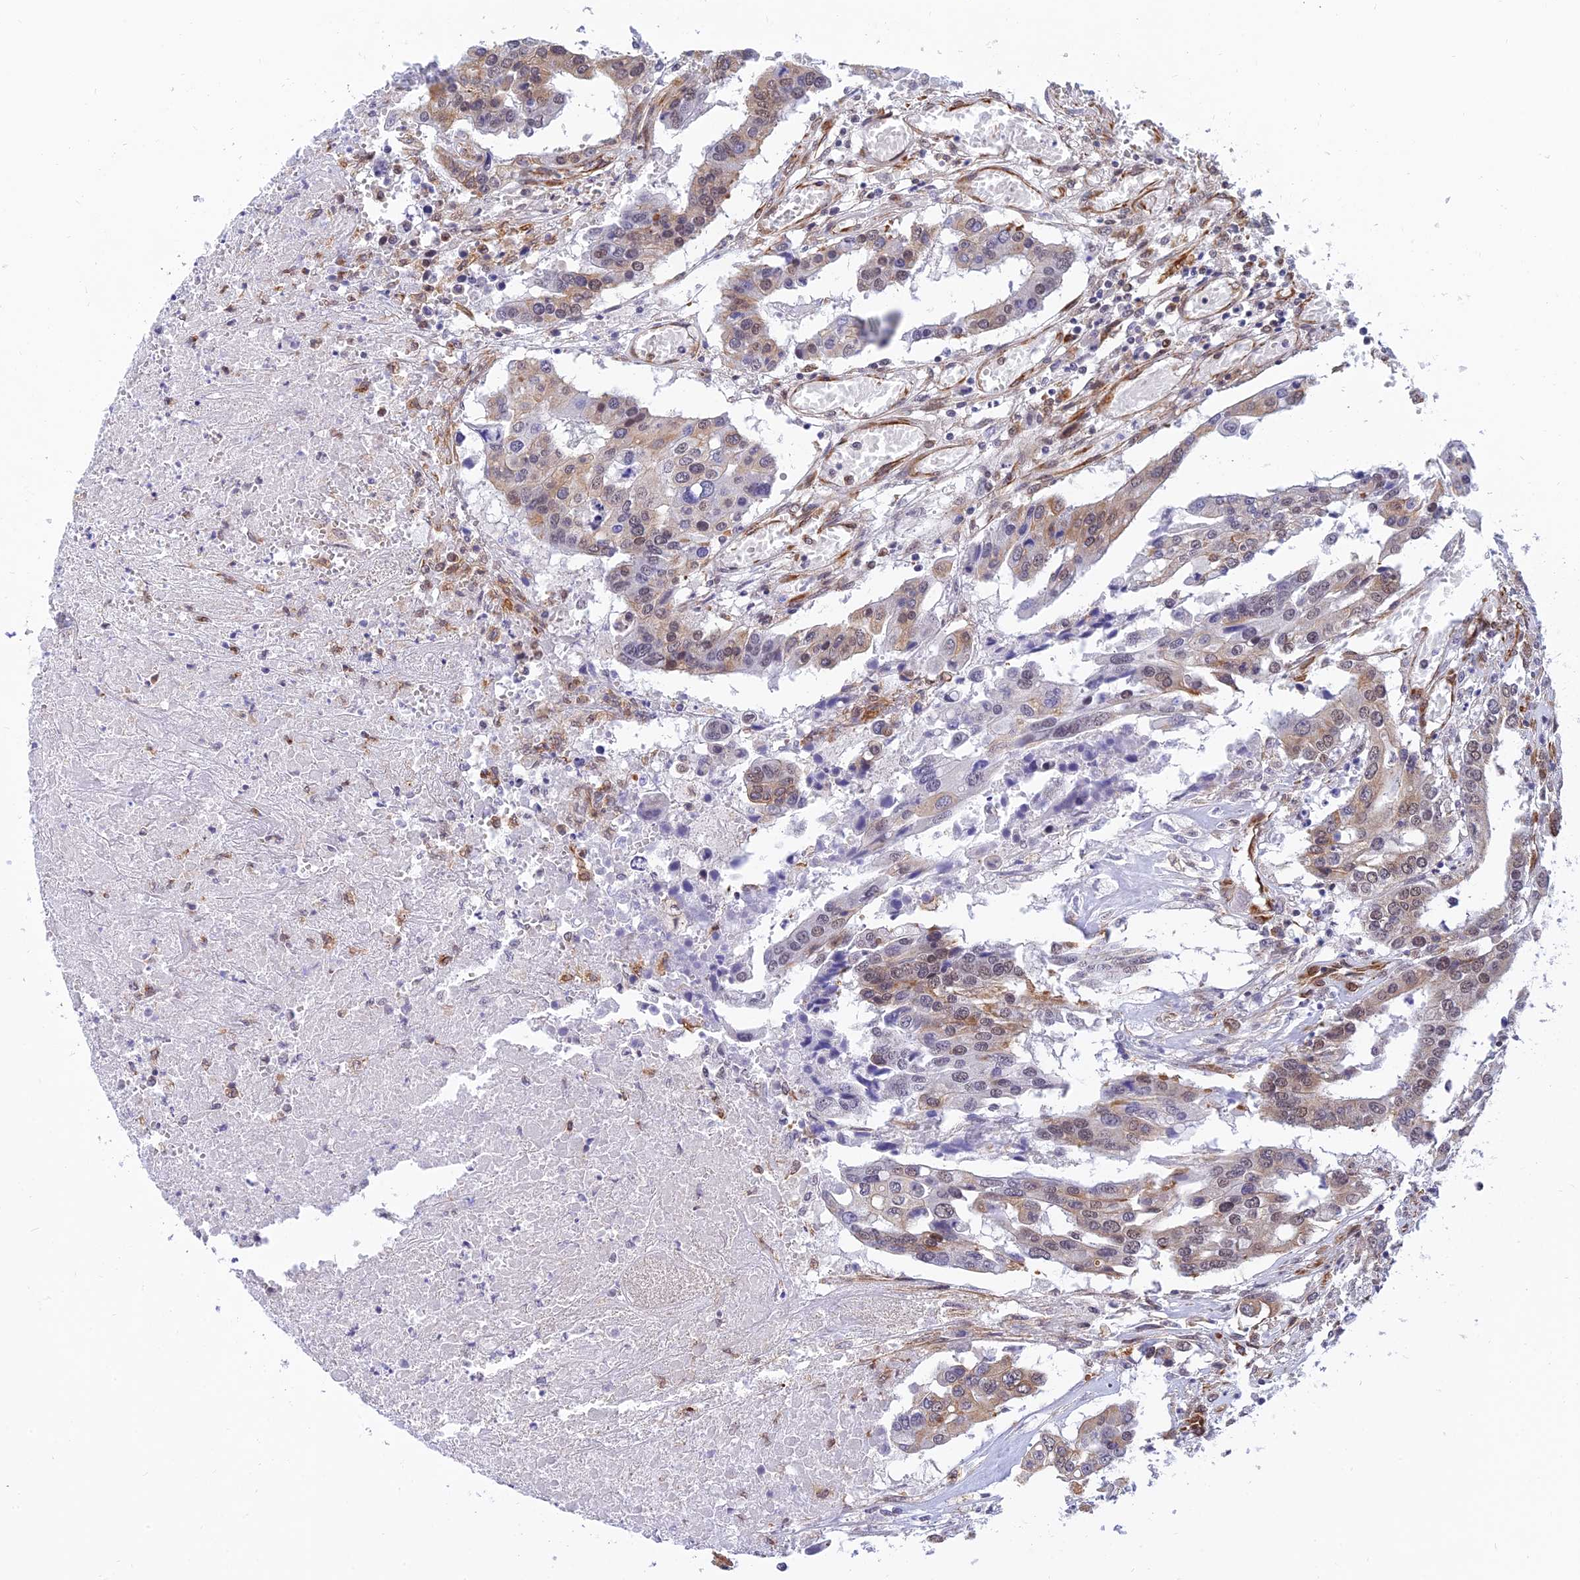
{"staining": {"intensity": "moderate", "quantity": "25%-75%", "location": "cytoplasmic/membranous,nuclear"}, "tissue": "colorectal cancer", "cell_type": "Tumor cells", "image_type": "cancer", "snomed": [{"axis": "morphology", "description": "Adenocarcinoma, NOS"}, {"axis": "topography", "description": "Colon"}], "caption": "Colorectal cancer stained with DAB (3,3'-diaminobenzidine) immunohistochemistry (IHC) displays medium levels of moderate cytoplasmic/membranous and nuclear positivity in approximately 25%-75% of tumor cells.", "gene": "PAGR1", "patient": {"sex": "male", "age": 77}}